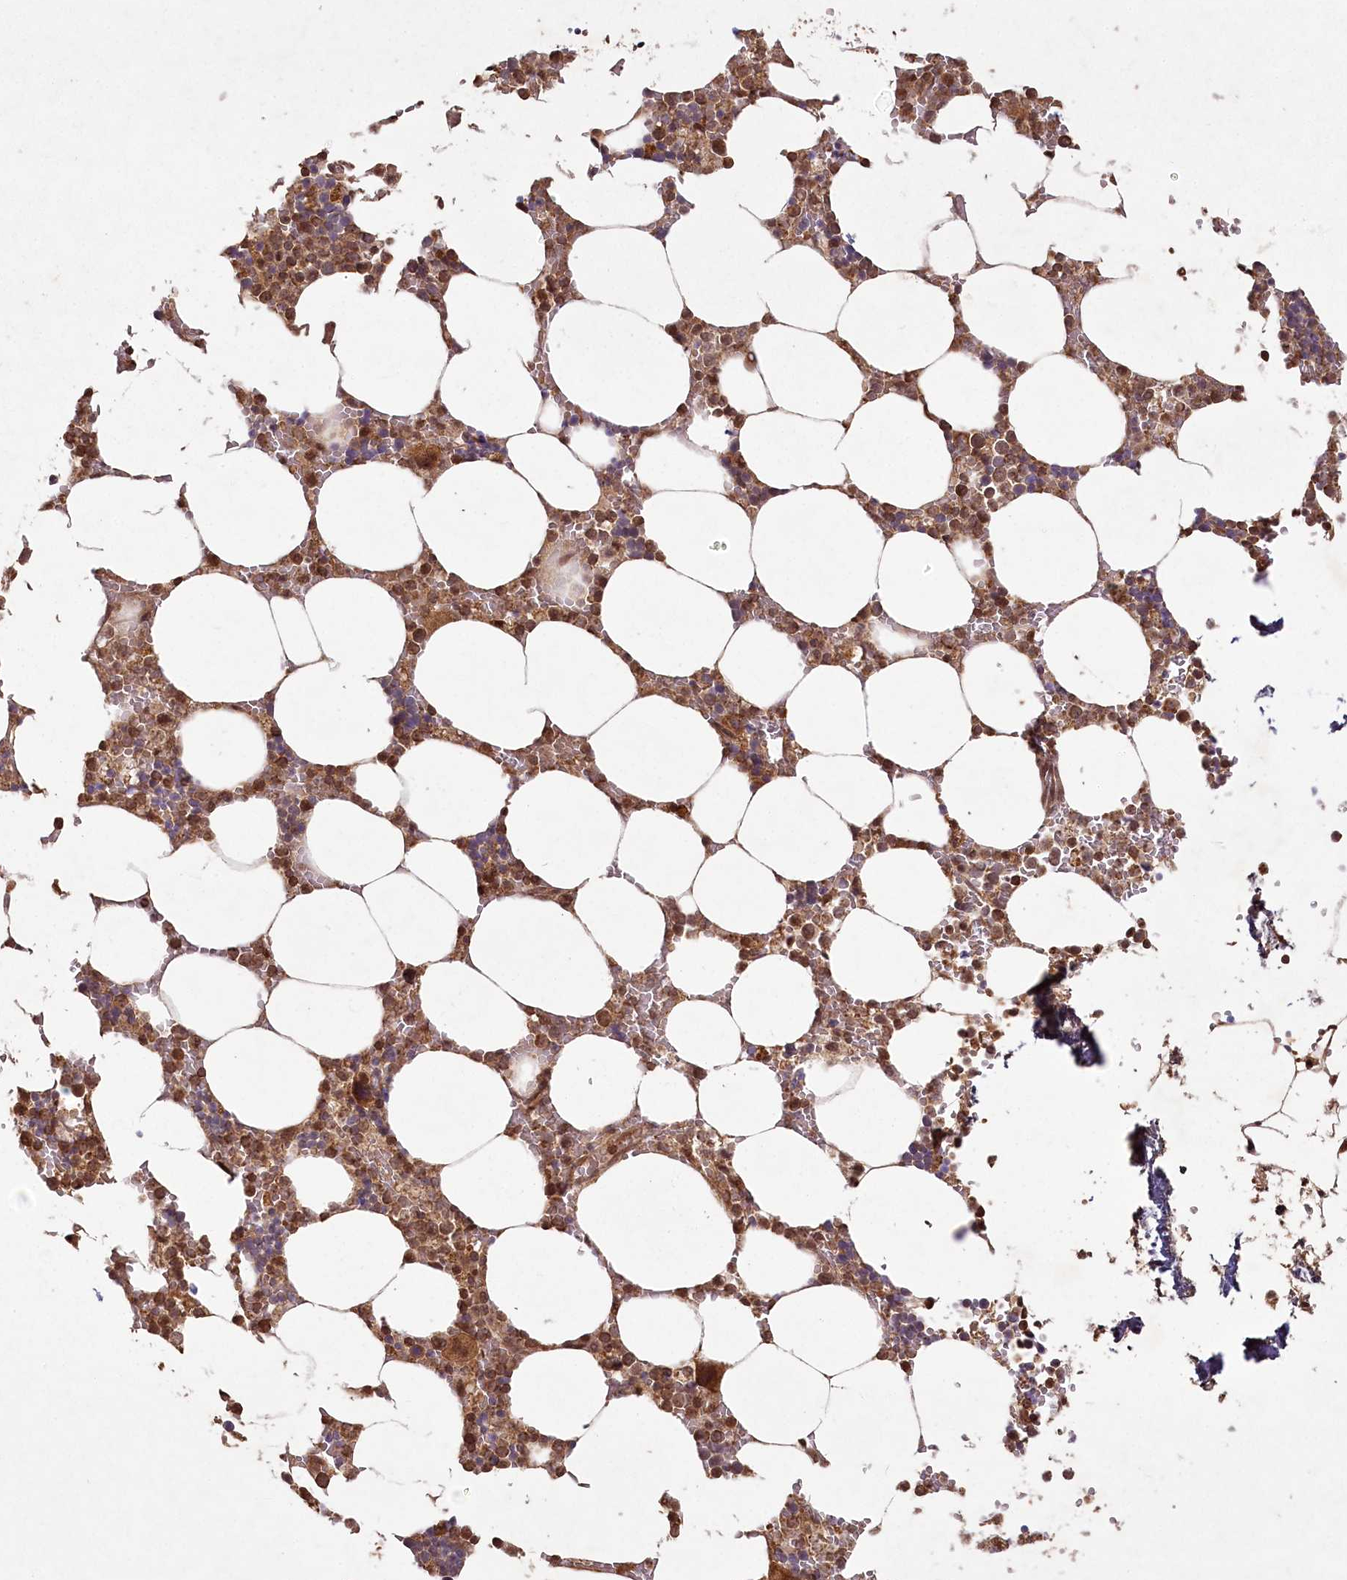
{"staining": {"intensity": "strong", "quantity": "25%-75%", "location": "cytoplasmic/membranous,nuclear"}, "tissue": "bone marrow", "cell_type": "Hematopoietic cells", "image_type": "normal", "snomed": [{"axis": "morphology", "description": "Normal tissue, NOS"}, {"axis": "topography", "description": "Bone marrow"}], "caption": "An IHC image of normal tissue is shown. Protein staining in brown shows strong cytoplasmic/membranous,nuclear positivity in bone marrow within hematopoietic cells. (IHC, brightfield microscopy, high magnification).", "gene": "MICU1", "patient": {"sex": "male", "age": 70}}